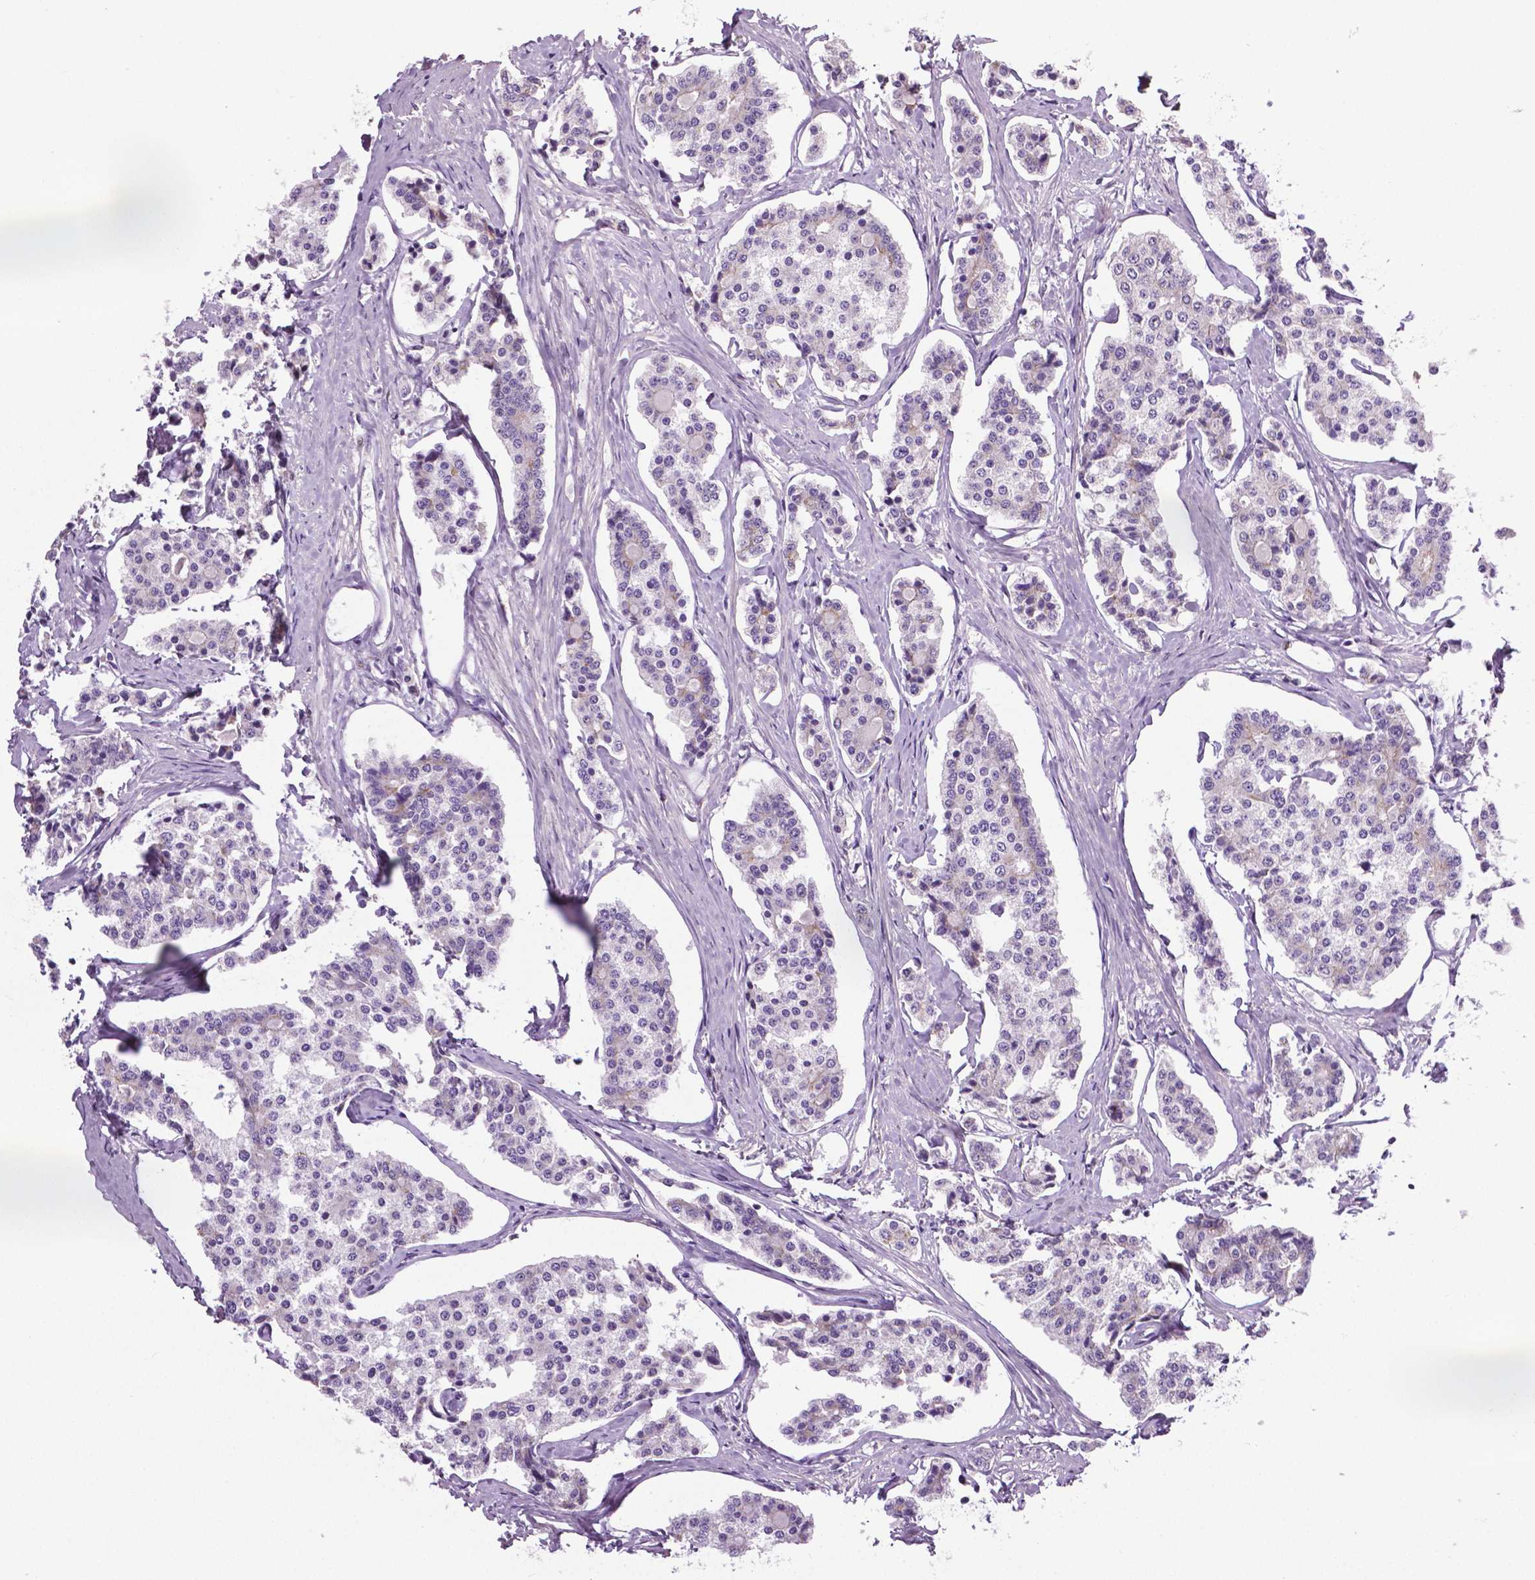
{"staining": {"intensity": "weak", "quantity": "<25%", "location": "cytoplasmic/membranous"}, "tissue": "carcinoid", "cell_type": "Tumor cells", "image_type": "cancer", "snomed": [{"axis": "morphology", "description": "Carcinoid, malignant, NOS"}, {"axis": "topography", "description": "Small intestine"}], "caption": "DAB immunohistochemical staining of human malignant carcinoid shows no significant staining in tumor cells.", "gene": "PTGER3", "patient": {"sex": "female", "age": 65}}